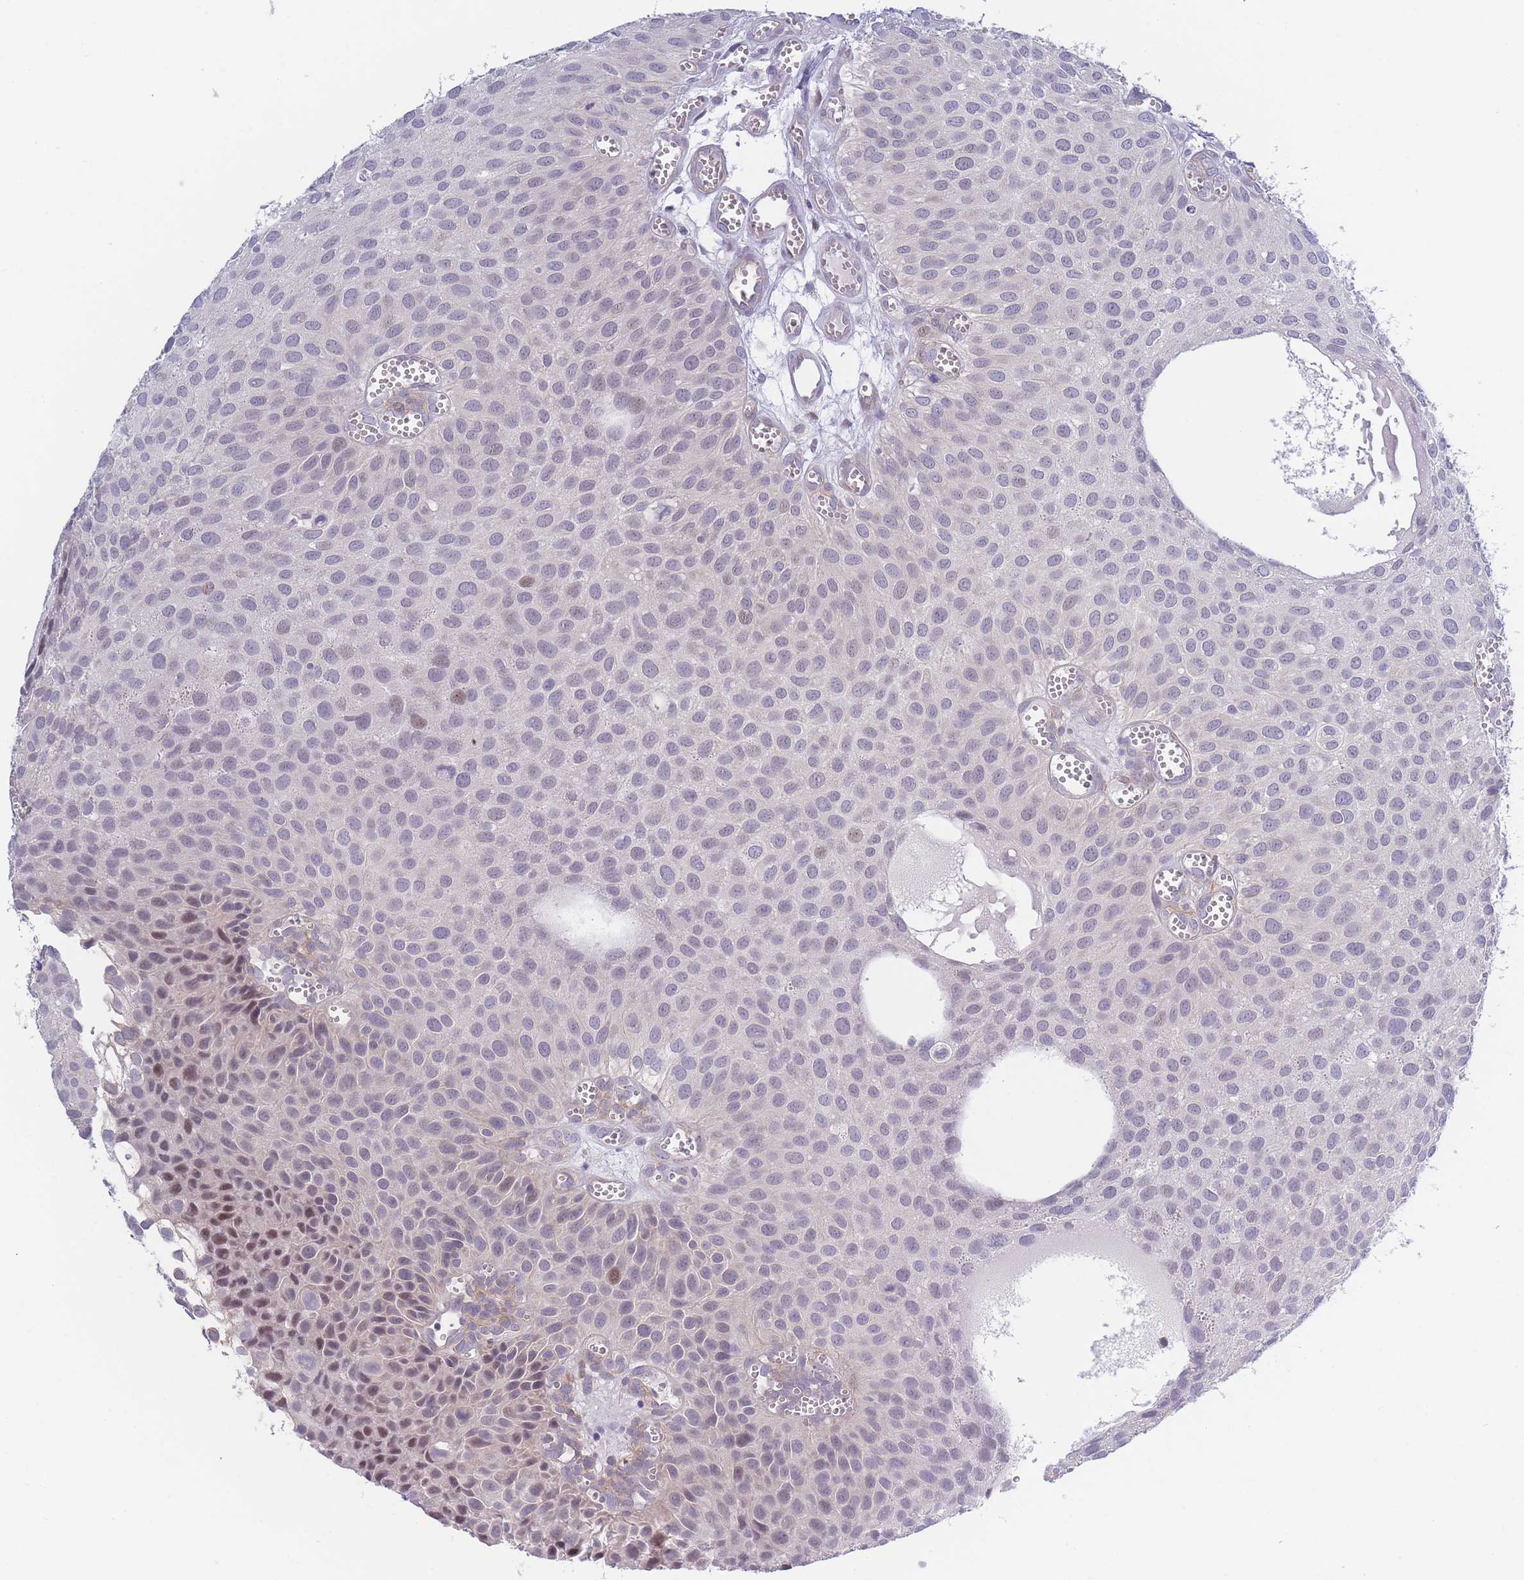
{"staining": {"intensity": "moderate", "quantity": "<25%", "location": "nuclear"}, "tissue": "urothelial cancer", "cell_type": "Tumor cells", "image_type": "cancer", "snomed": [{"axis": "morphology", "description": "Urothelial carcinoma, Low grade"}, {"axis": "topography", "description": "Urinary bladder"}], "caption": "Urothelial cancer stained for a protein (brown) displays moderate nuclear positive staining in about <25% of tumor cells.", "gene": "FAM227B", "patient": {"sex": "male", "age": 88}}